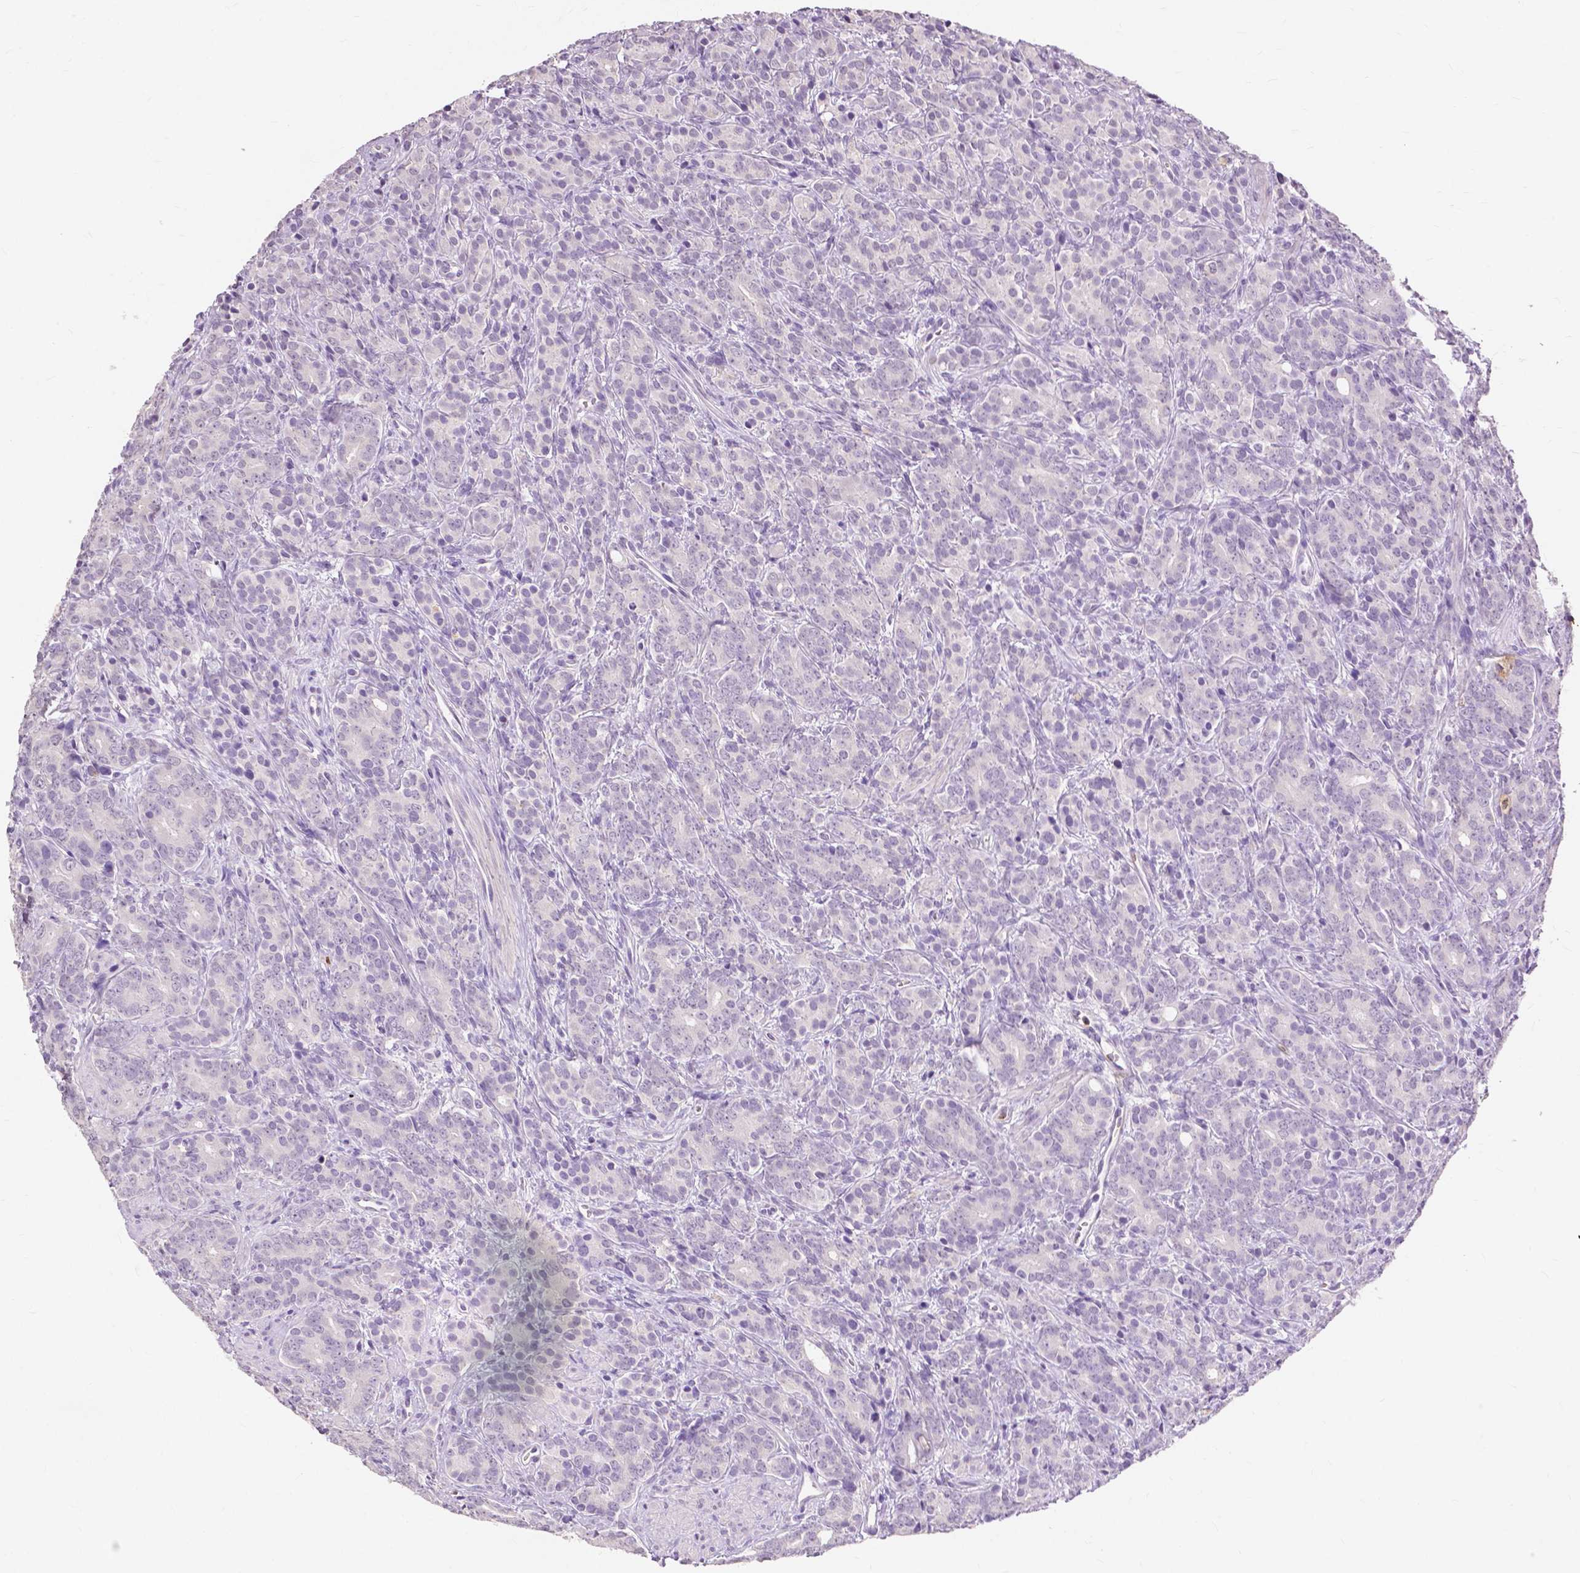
{"staining": {"intensity": "negative", "quantity": "none", "location": "none"}, "tissue": "prostate cancer", "cell_type": "Tumor cells", "image_type": "cancer", "snomed": [{"axis": "morphology", "description": "Adenocarcinoma, High grade"}, {"axis": "topography", "description": "Prostate"}], "caption": "DAB immunohistochemical staining of high-grade adenocarcinoma (prostate) reveals no significant expression in tumor cells.", "gene": "CXCR2", "patient": {"sex": "male", "age": 84}}